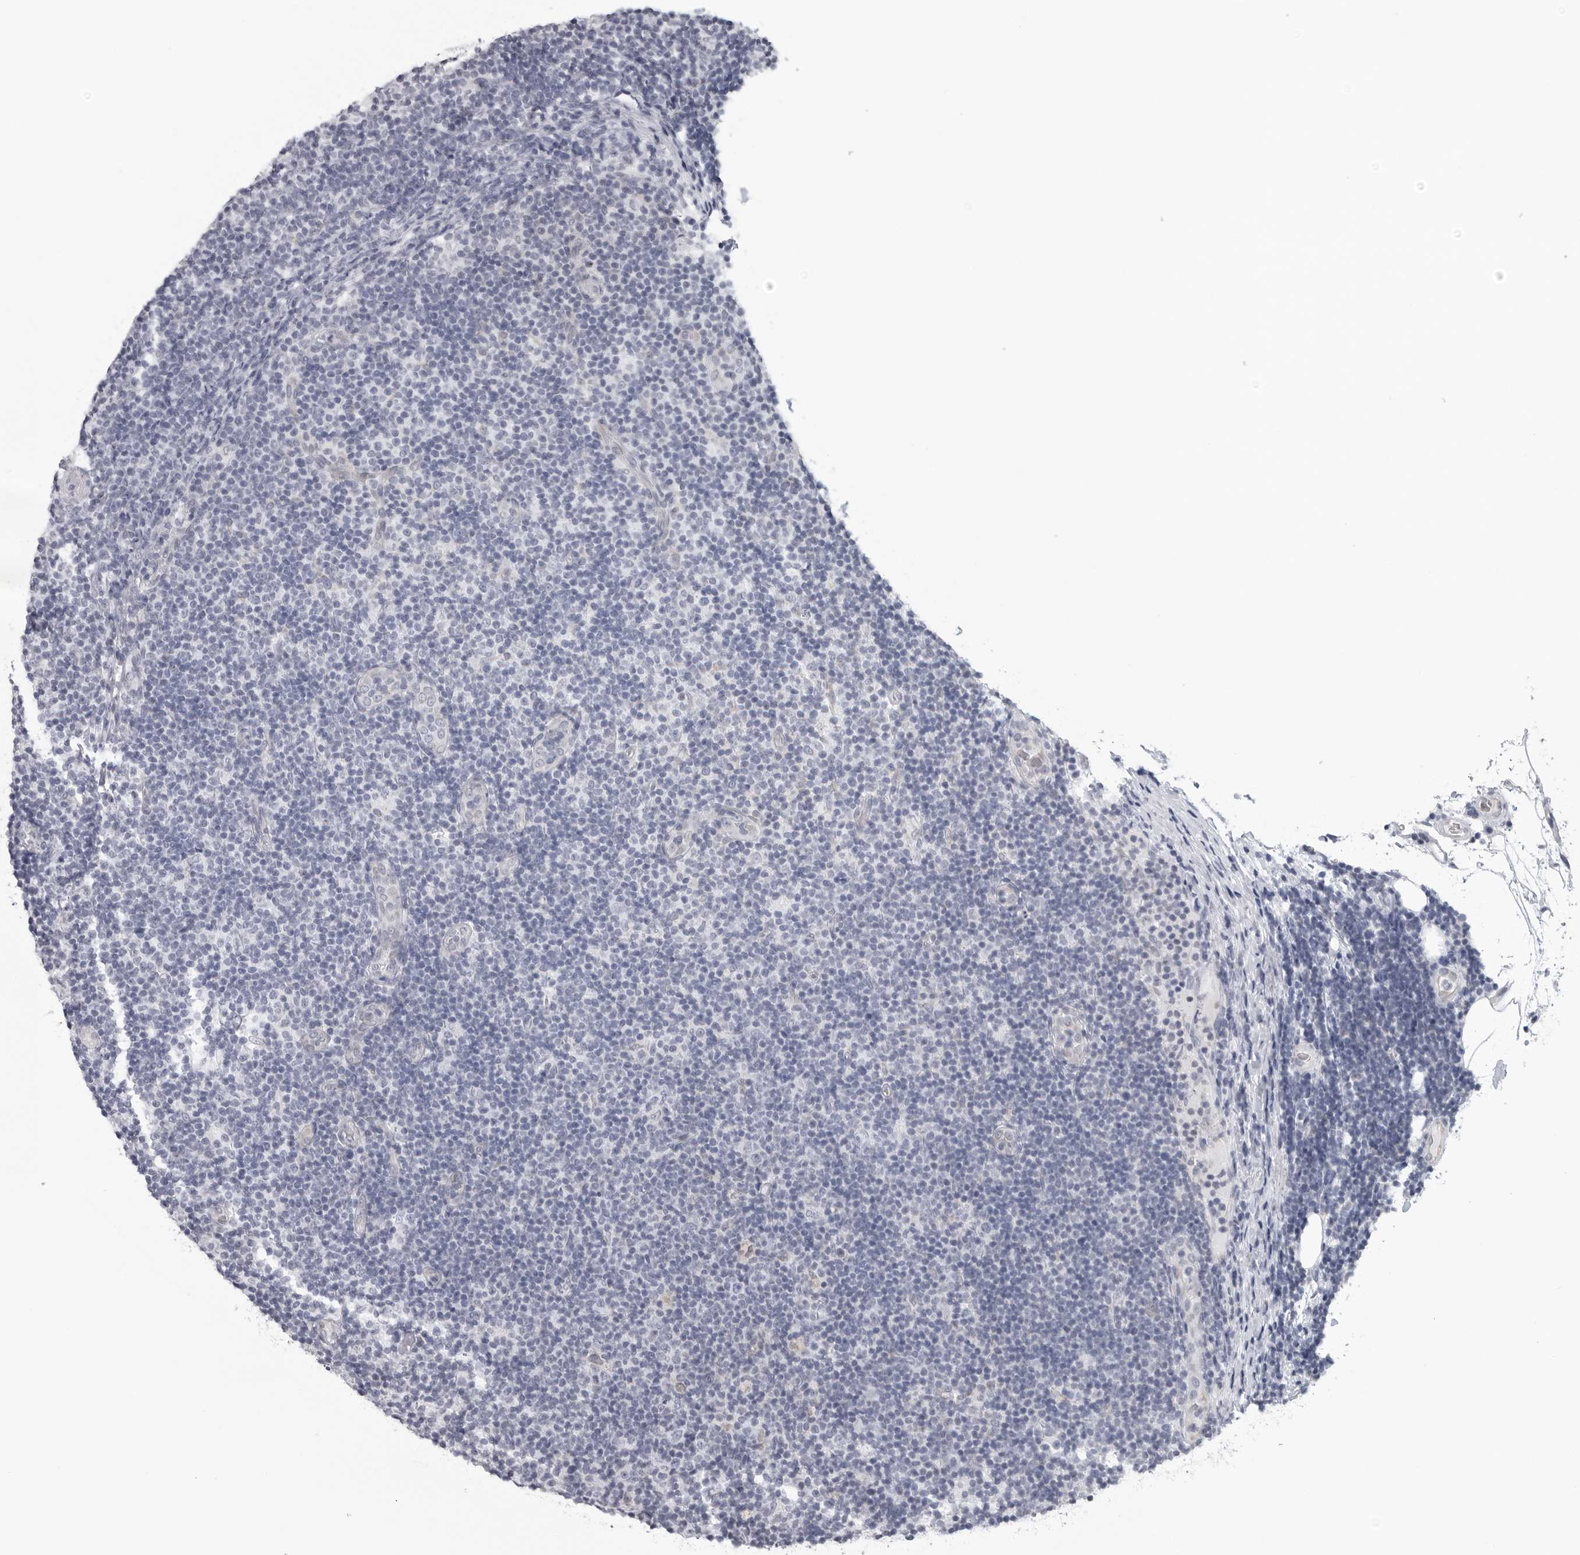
{"staining": {"intensity": "negative", "quantity": "none", "location": "none"}, "tissue": "lymphoma", "cell_type": "Tumor cells", "image_type": "cancer", "snomed": [{"axis": "morphology", "description": "Malignant lymphoma, non-Hodgkin's type, Low grade"}, {"axis": "topography", "description": "Lymph node"}], "caption": "IHC of lymphoma displays no staining in tumor cells. (DAB immunohistochemistry (IHC) visualized using brightfield microscopy, high magnification).", "gene": "OPLAH", "patient": {"sex": "male", "age": 83}}